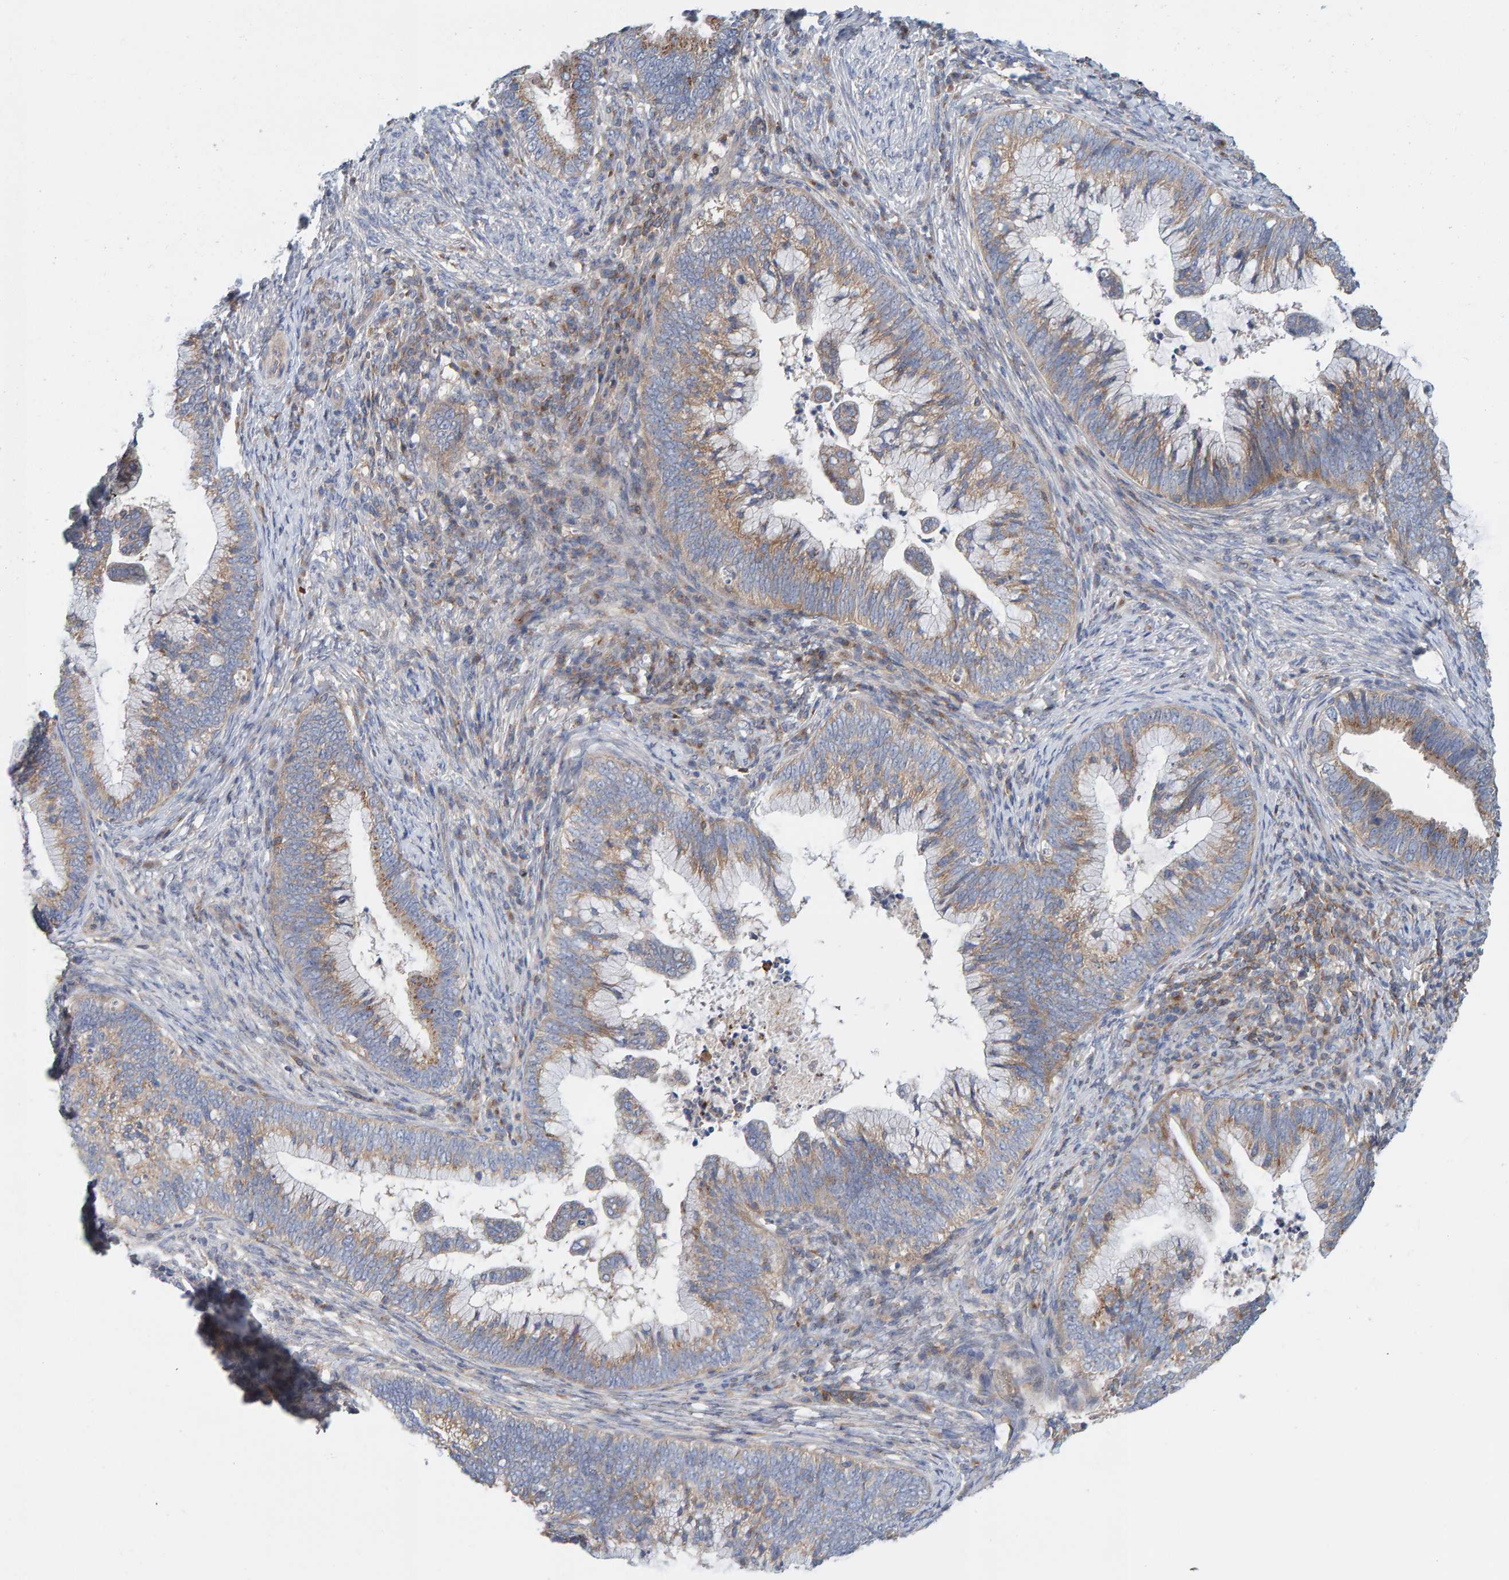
{"staining": {"intensity": "weak", "quantity": ">75%", "location": "cytoplasmic/membranous"}, "tissue": "cervical cancer", "cell_type": "Tumor cells", "image_type": "cancer", "snomed": [{"axis": "morphology", "description": "Adenocarcinoma, NOS"}, {"axis": "topography", "description": "Cervix"}], "caption": "High-power microscopy captured an immunohistochemistry (IHC) histopathology image of cervical adenocarcinoma, revealing weak cytoplasmic/membranous expression in approximately >75% of tumor cells.", "gene": "CCM2", "patient": {"sex": "female", "age": 36}}